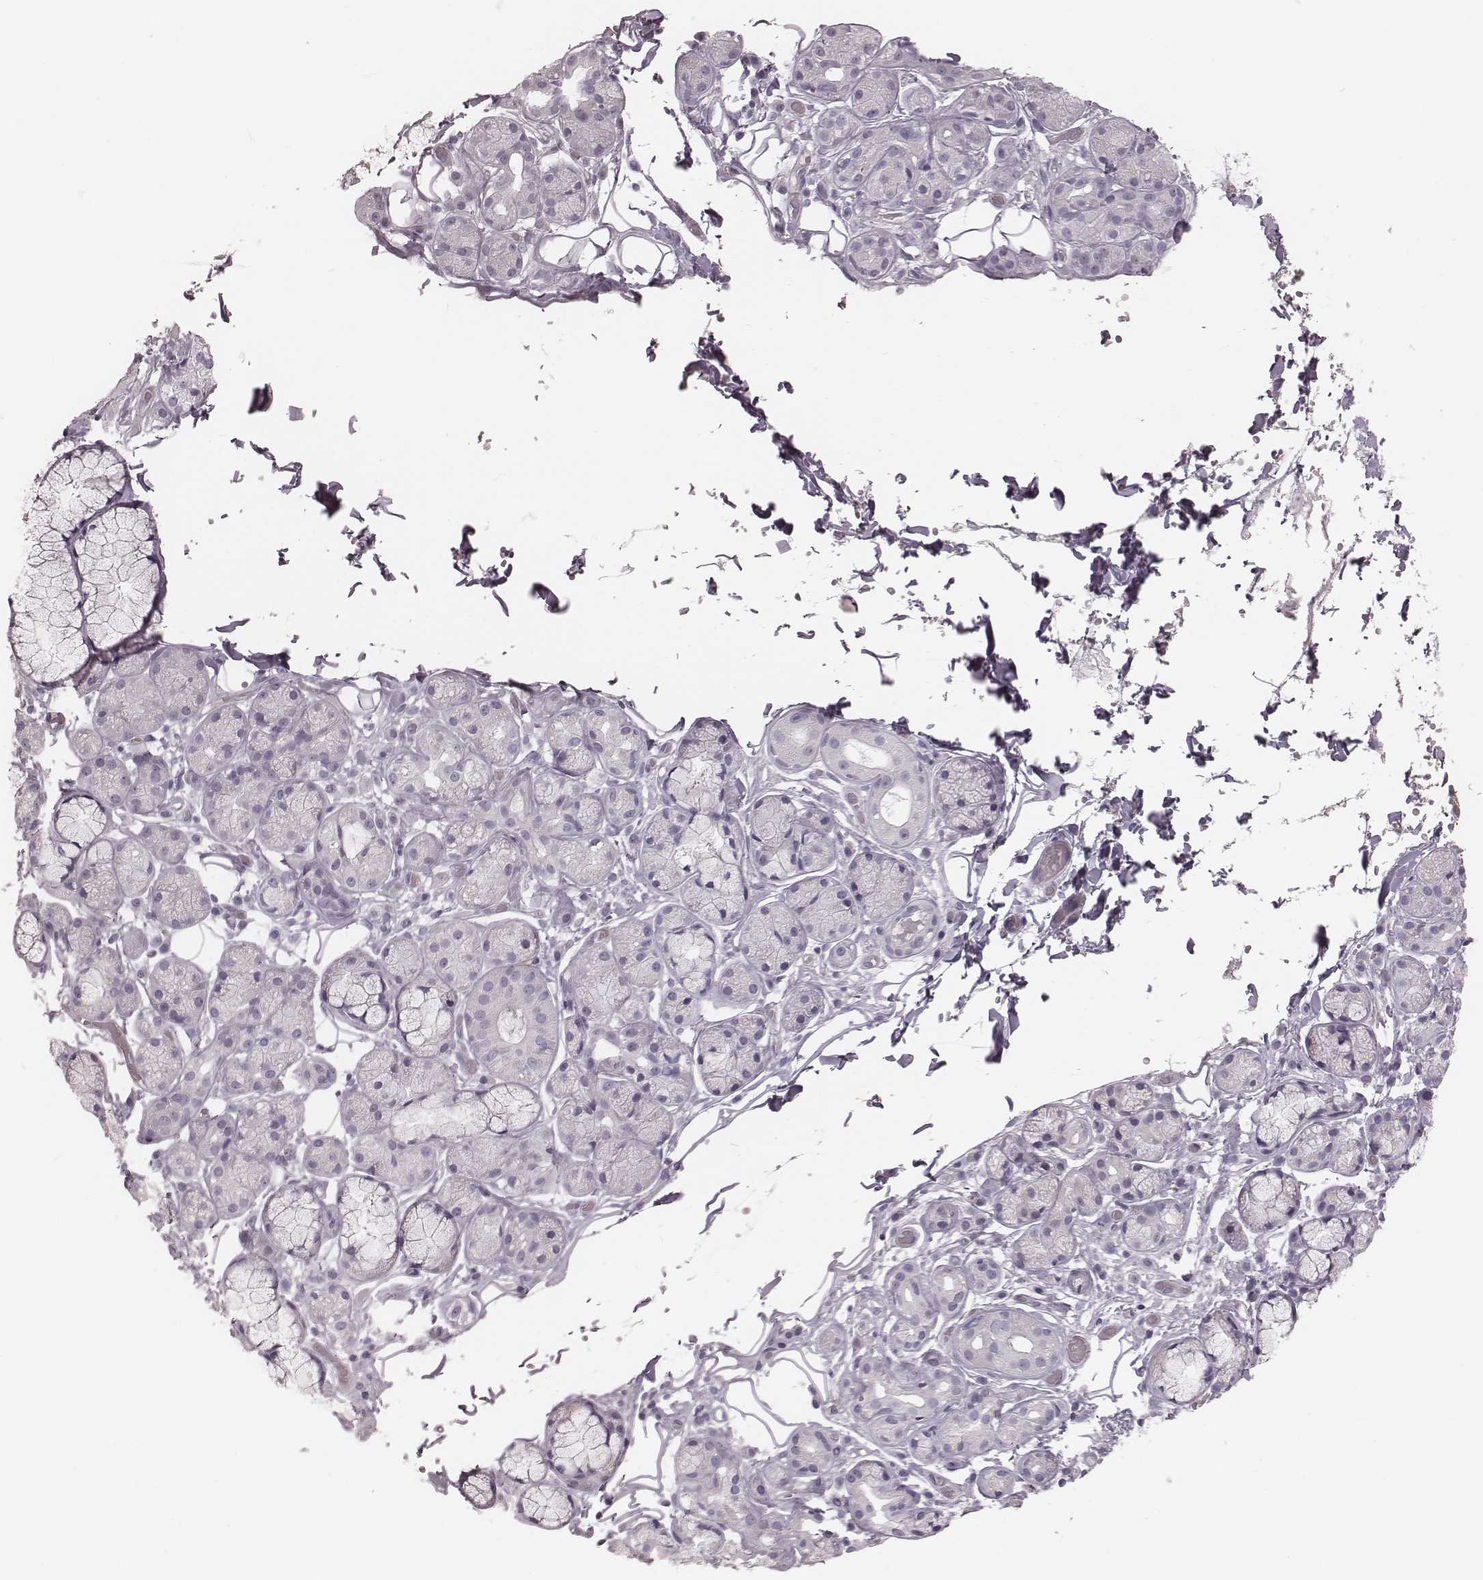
{"staining": {"intensity": "negative", "quantity": "none", "location": "none"}, "tissue": "salivary gland", "cell_type": "Glandular cells", "image_type": "normal", "snomed": [{"axis": "morphology", "description": "Normal tissue, NOS"}, {"axis": "topography", "description": "Salivary gland"}, {"axis": "topography", "description": "Peripheral nerve tissue"}], "caption": "Immunohistochemistry image of unremarkable salivary gland stained for a protein (brown), which reveals no positivity in glandular cells. (Immunohistochemistry, brightfield microscopy, high magnification).", "gene": "SPA17", "patient": {"sex": "male", "age": 71}}